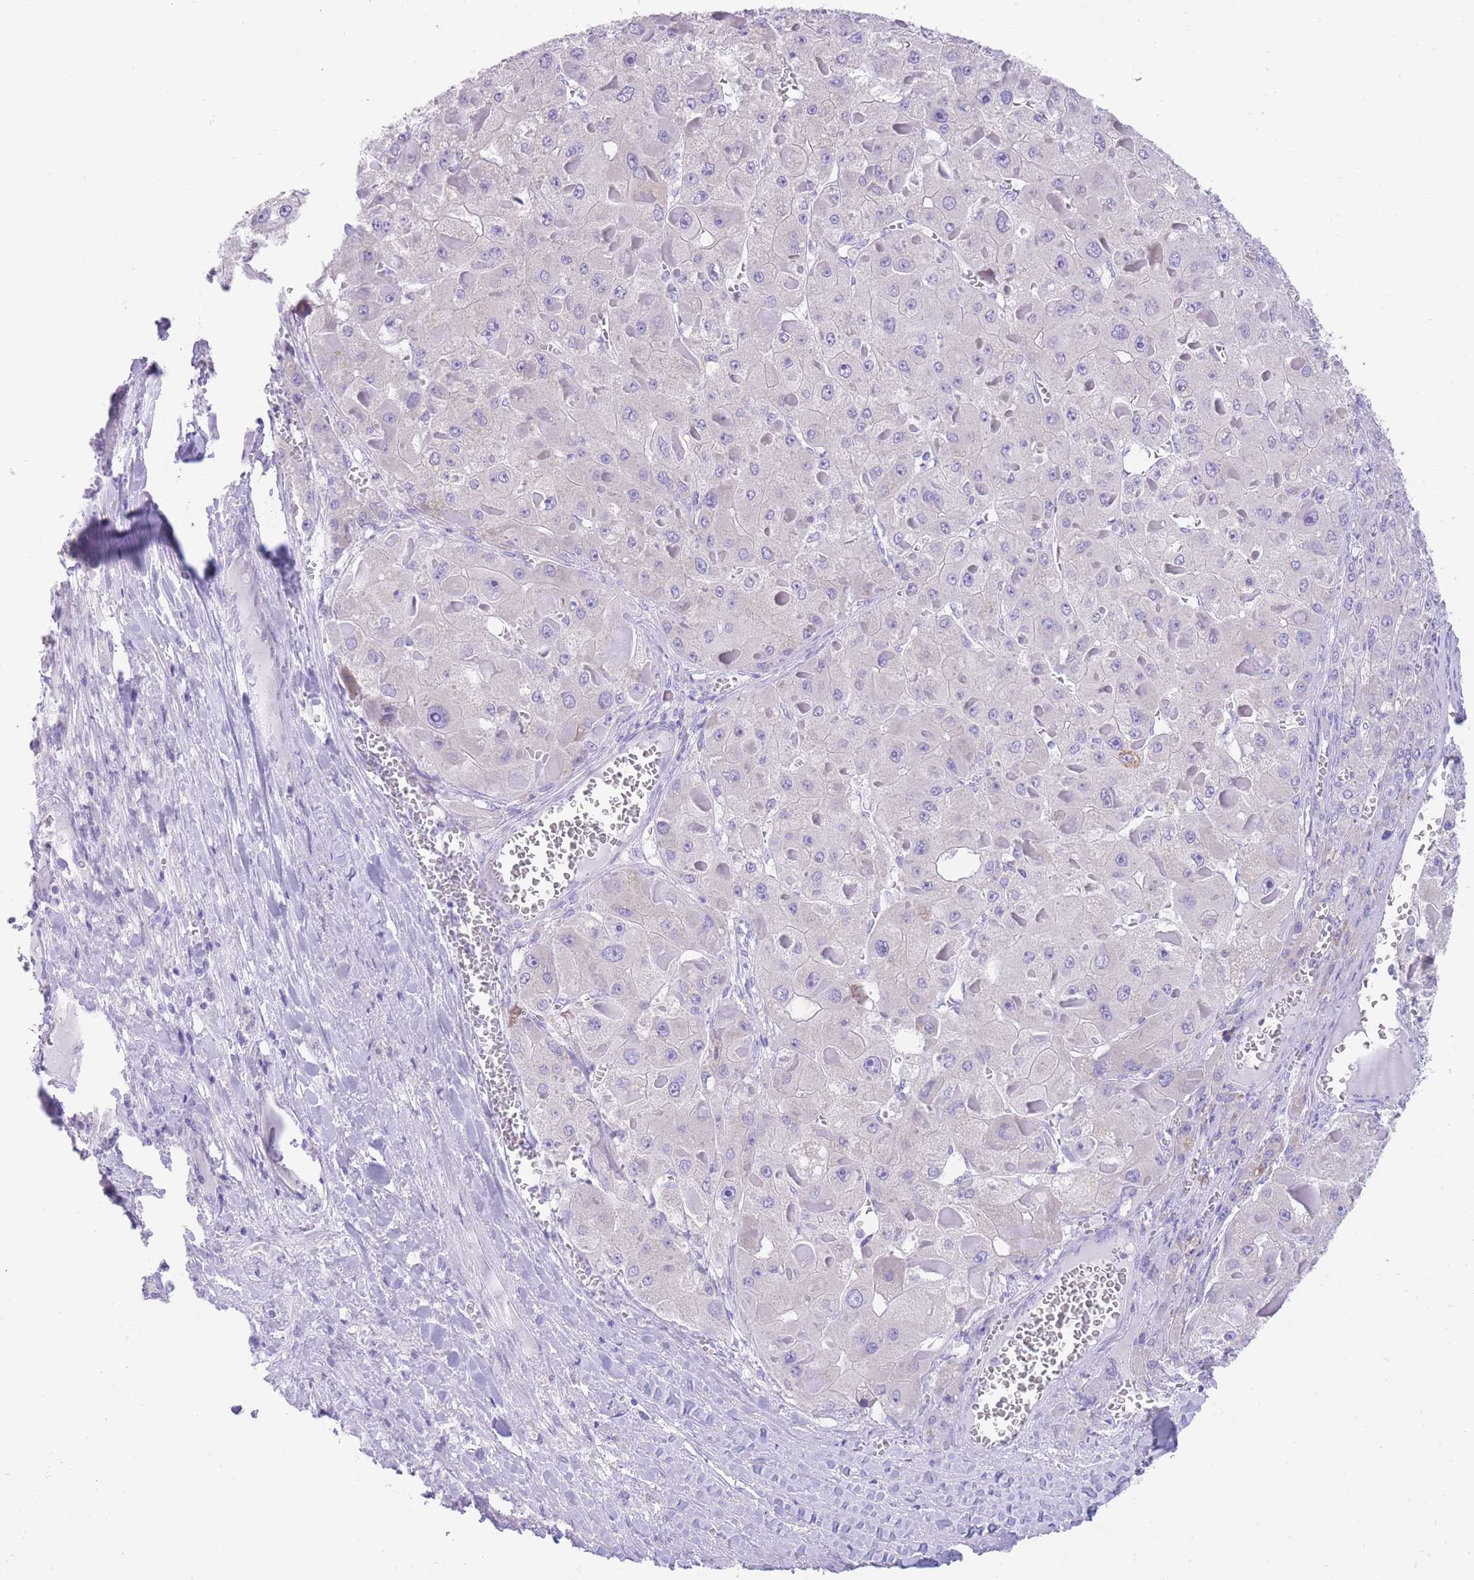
{"staining": {"intensity": "negative", "quantity": "none", "location": "none"}, "tissue": "liver cancer", "cell_type": "Tumor cells", "image_type": "cancer", "snomed": [{"axis": "morphology", "description": "Carcinoma, Hepatocellular, NOS"}, {"axis": "topography", "description": "Liver"}], "caption": "This is an immunohistochemistry (IHC) histopathology image of human hepatocellular carcinoma (liver). There is no expression in tumor cells.", "gene": "QTRT1", "patient": {"sex": "female", "age": 73}}